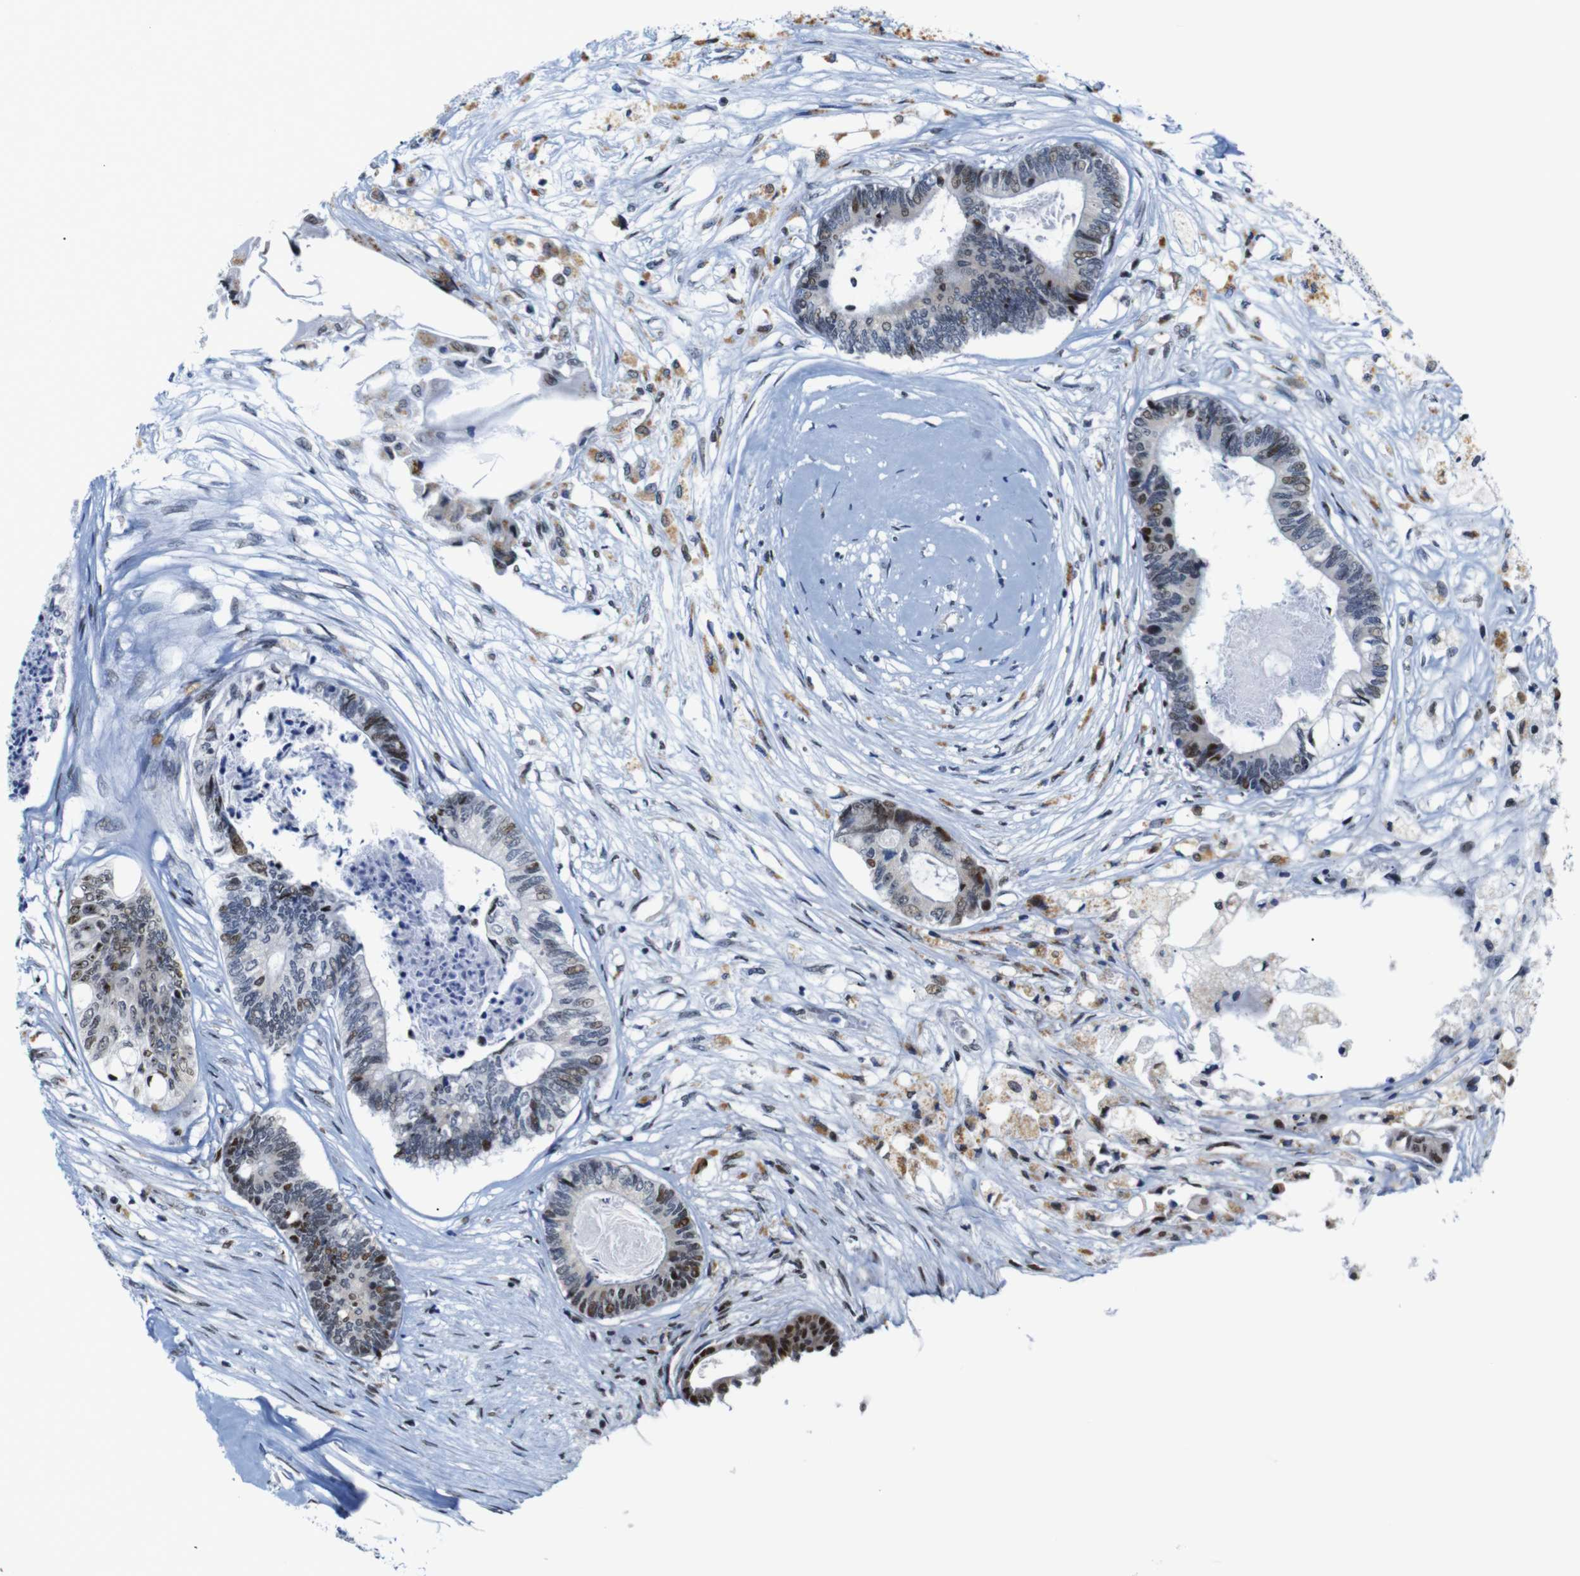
{"staining": {"intensity": "moderate", "quantity": "<25%", "location": "nuclear"}, "tissue": "colorectal cancer", "cell_type": "Tumor cells", "image_type": "cancer", "snomed": [{"axis": "morphology", "description": "Adenocarcinoma, NOS"}, {"axis": "topography", "description": "Rectum"}], "caption": "Immunohistochemical staining of human colorectal cancer reveals low levels of moderate nuclear staining in about <25% of tumor cells. (Stains: DAB in brown, nuclei in blue, Microscopy: brightfield microscopy at high magnification).", "gene": "GATA6", "patient": {"sex": "male", "age": 63}}